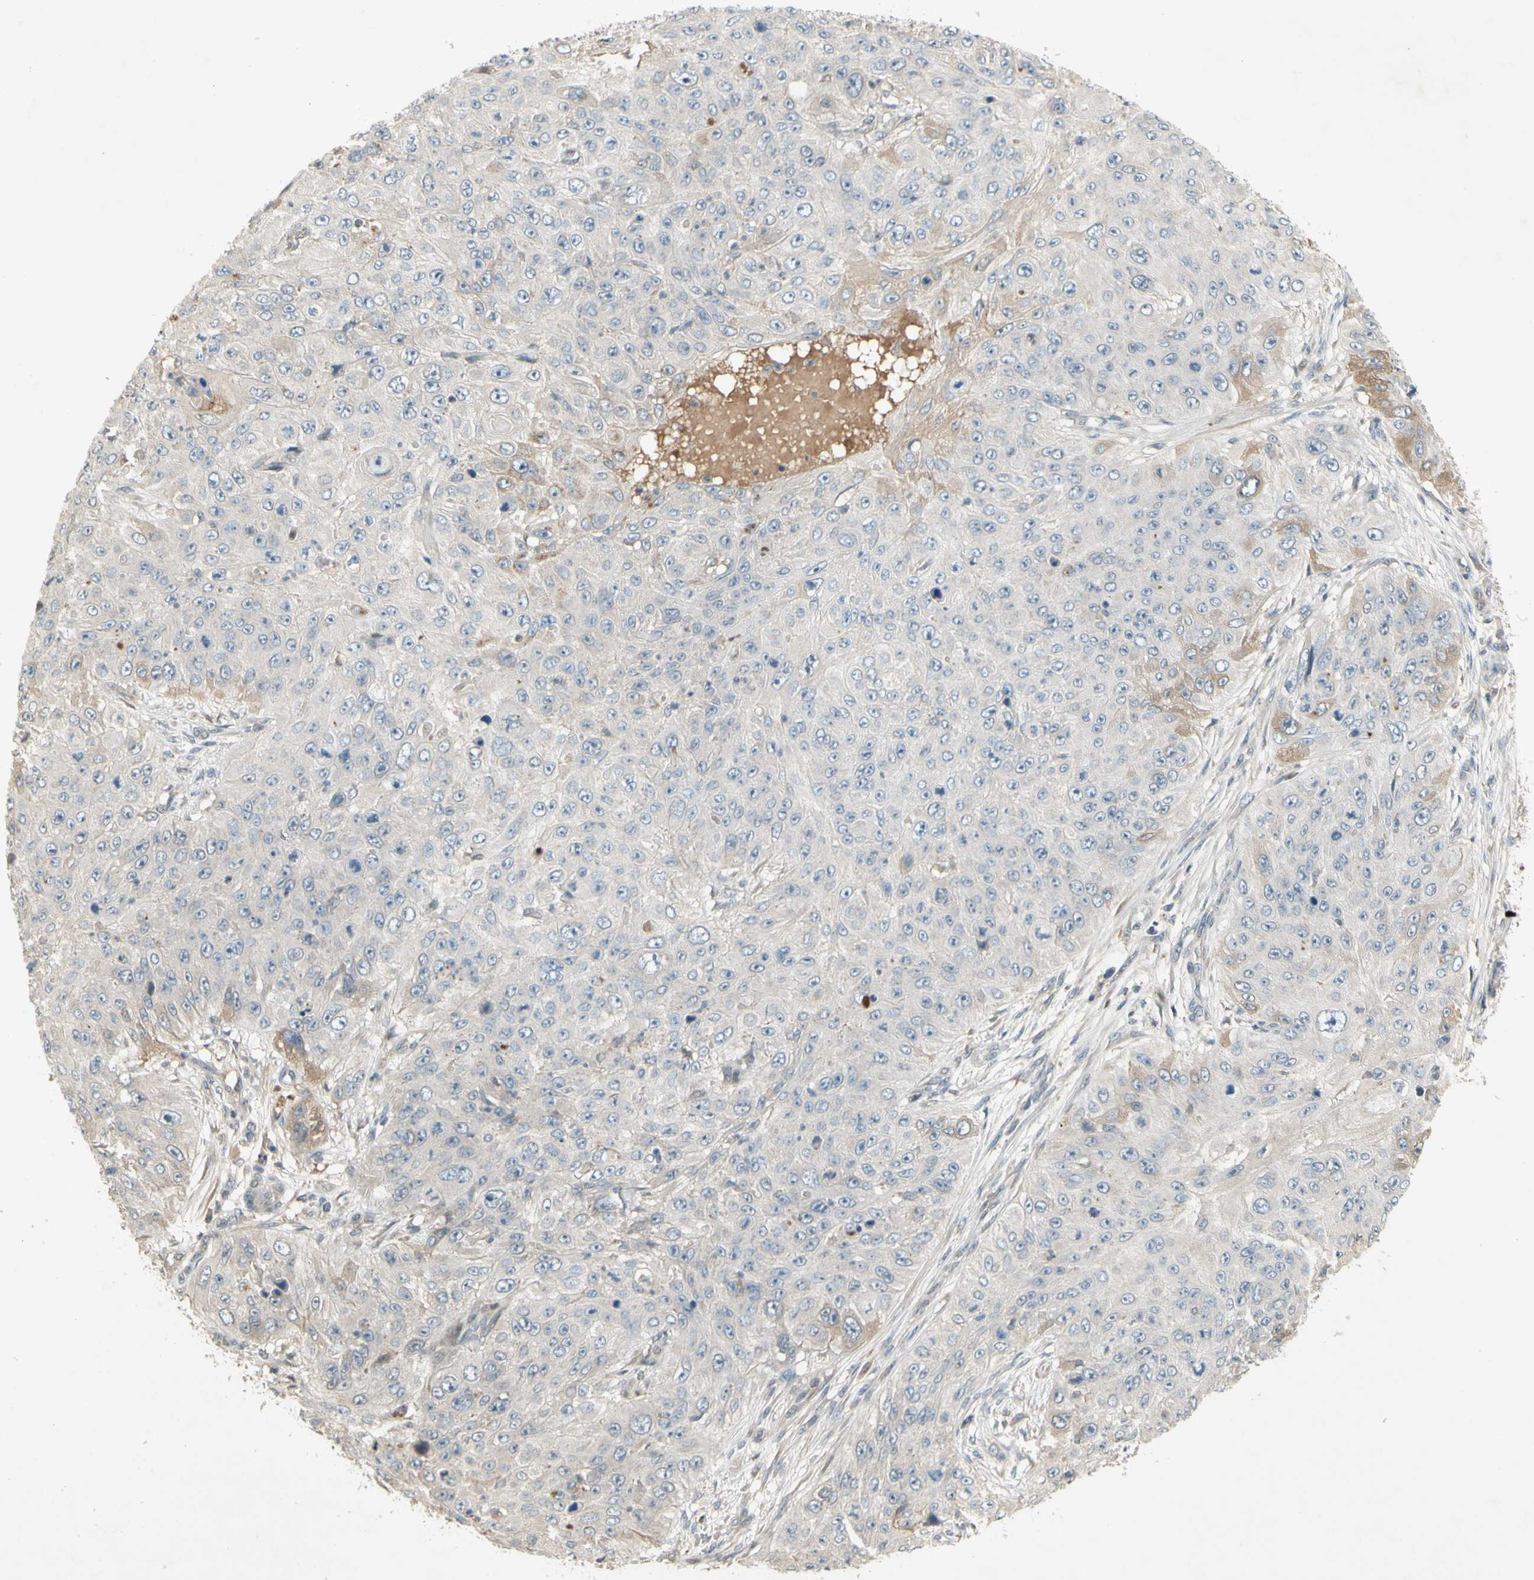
{"staining": {"intensity": "weak", "quantity": "<25%", "location": "cytoplasmic/membranous"}, "tissue": "skin cancer", "cell_type": "Tumor cells", "image_type": "cancer", "snomed": [{"axis": "morphology", "description": "Squamous cell carcinoma, NOS"}, {"axis": "topography", "description": "Skin"}], "caption": "Immunohistochemistry micrograph of human squamous cell carcinoma (skin) stained for a protein (brown), which reveals no staining in tumor cells.", "gene": "NRG4", "patient": {"sex": "female", "age": 80}}